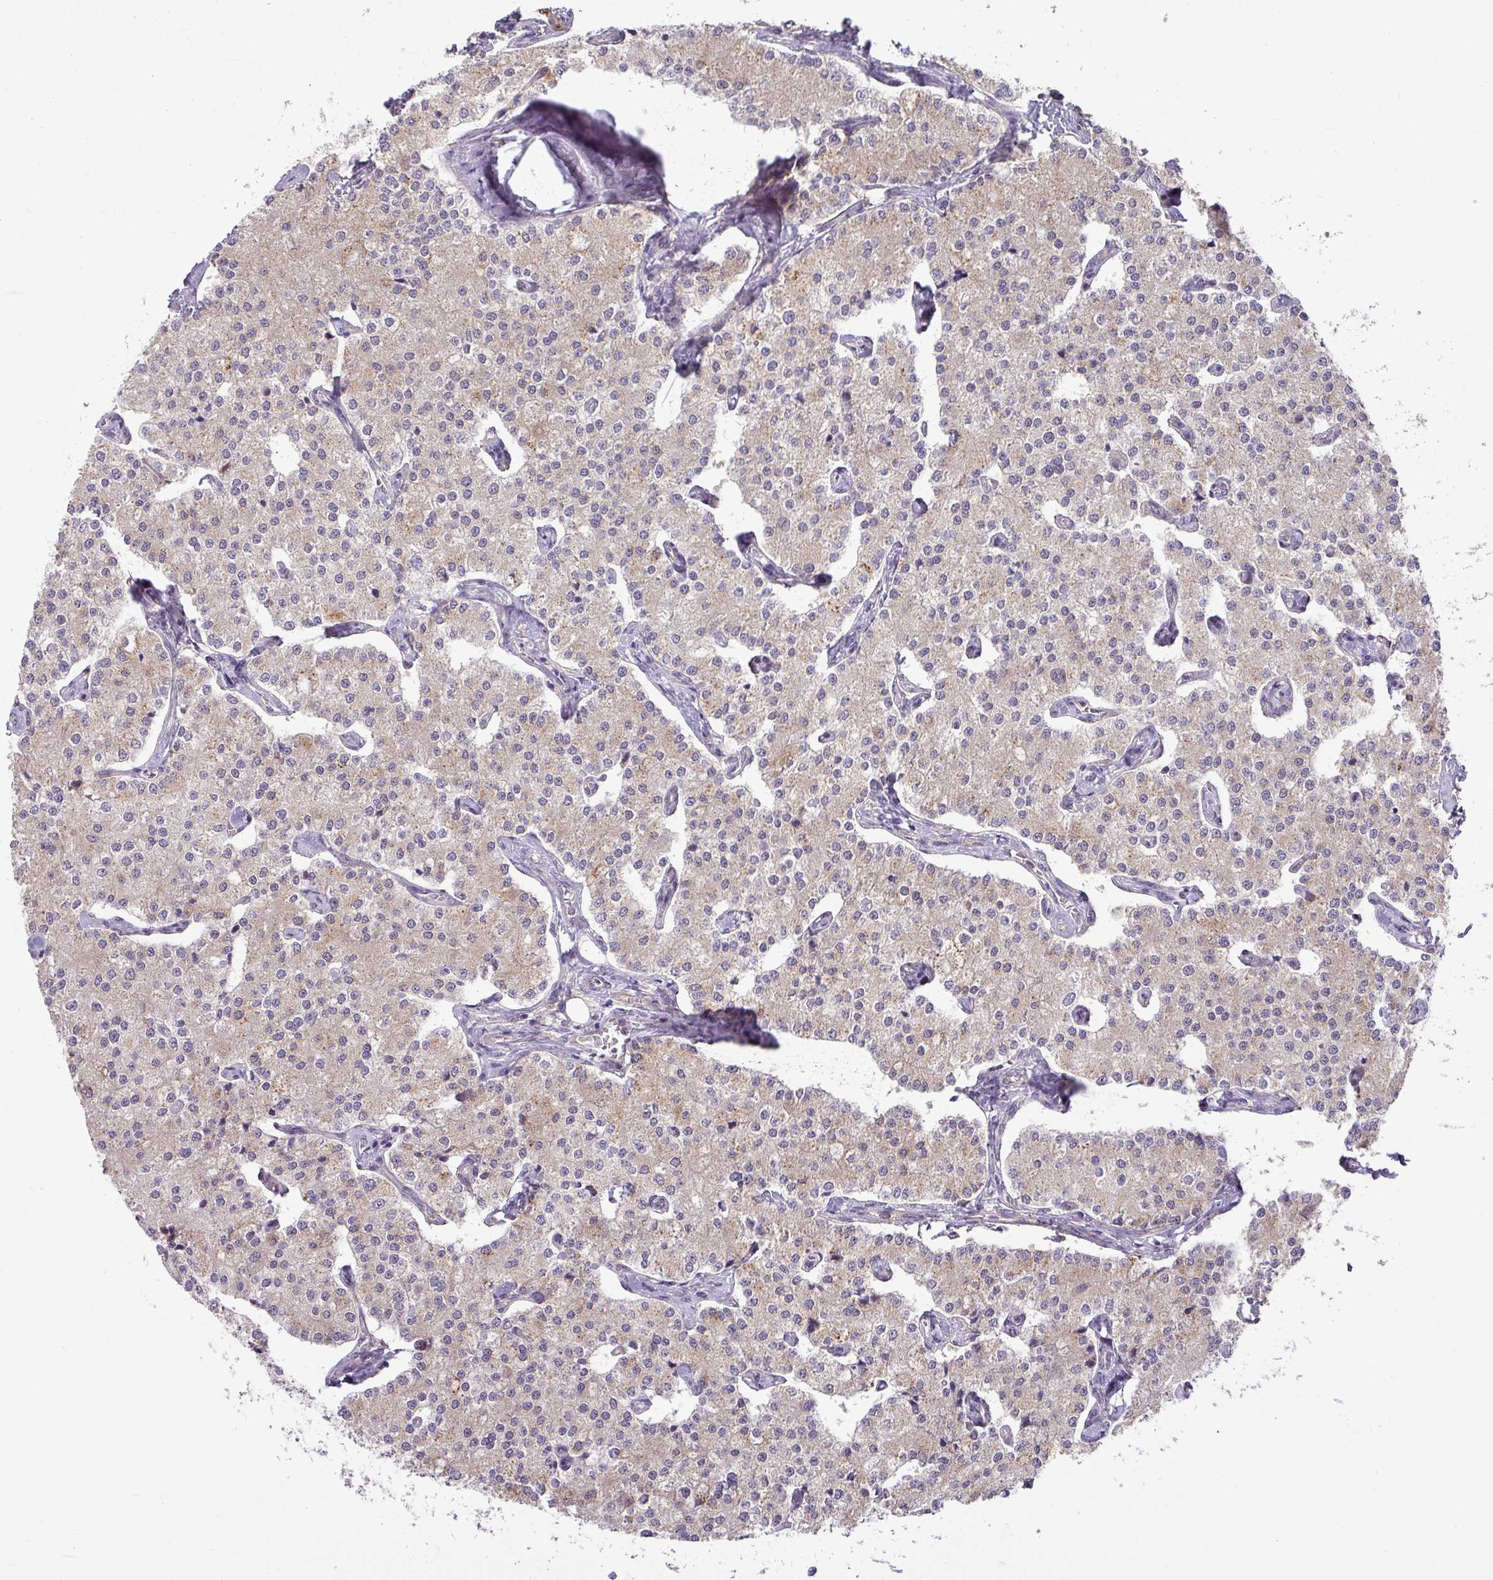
{"staining": {"intensity": "weak", "quantity": "<25%", "location": "cytoplasmic/membranous"}, "tissue": "carcinoid", "cell_type": "Tumor cells", "image_type": "cancer", "snomed": [{"axis": "morphology", "description": "Carcinoid, malignant, NOS"}, {"axis": "topography", "description": "Colon"}], "caption": "Immunohistochemistry (IHC) of human malignant carcinoid reveals no expression in tumor cells. (DAB IHC with hematoxylin counter stain).", "gene": "GALNT12", "patient": {"sex": "female", "age": 52}}